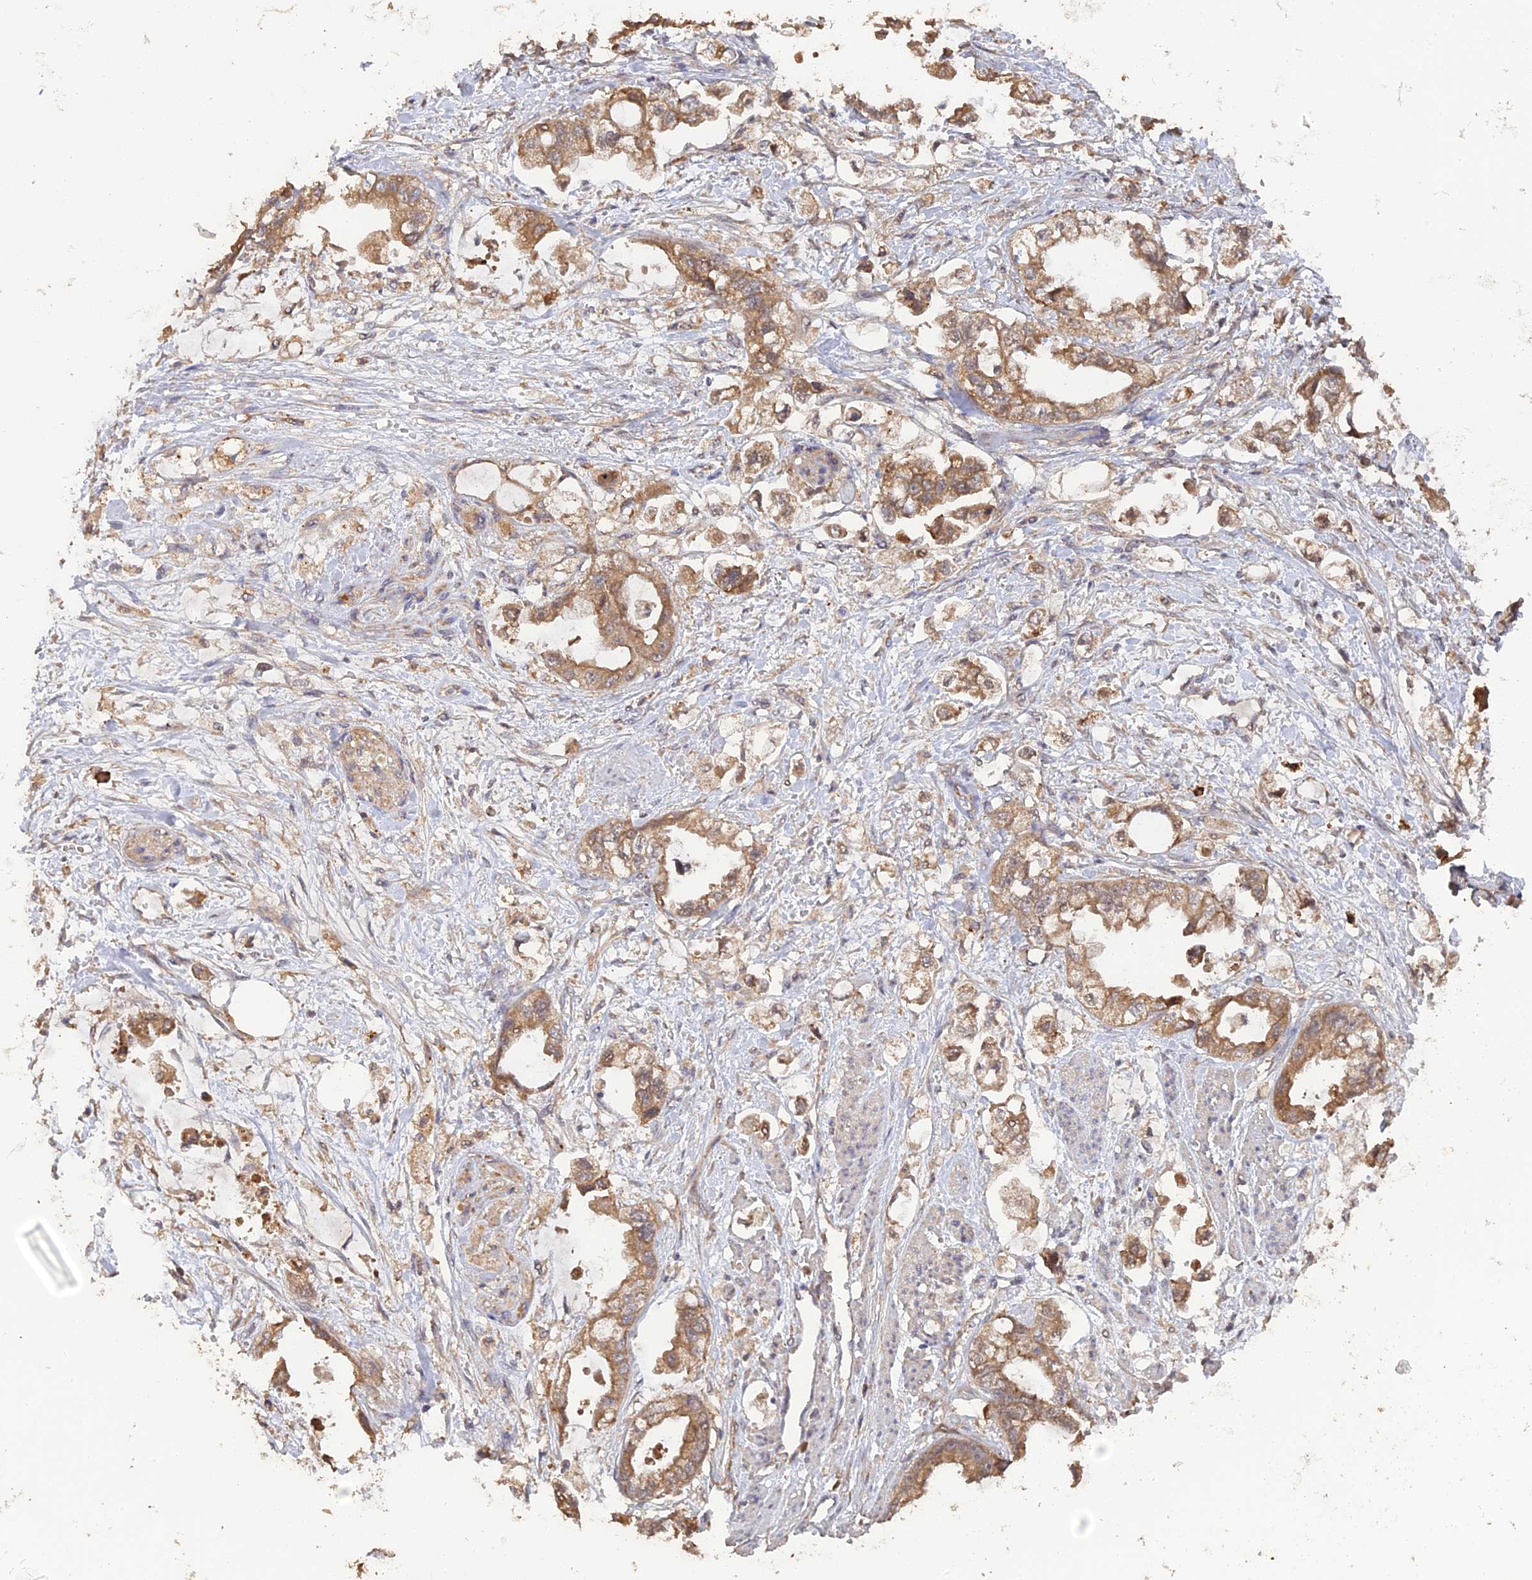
{"staining": {"intensity": "moderate", "quantity": ">75%", "location": "cytoplasmic/membranous"}, "tissue": "stomach cancer", "cell_type": "Tumor cells", "image_type": "cancer", "snomed": [{"axis": "morphology", "description": "Adenocarcinoma, NOS"}, {"axis": "topography", "description": "Stomach"}], "caption": "Human stomach cancer stained with a protein marker displays moderate staining in tumor cells.", "gene": "ARHGAP40", "patient": {"sex": "male", "age": 62}}